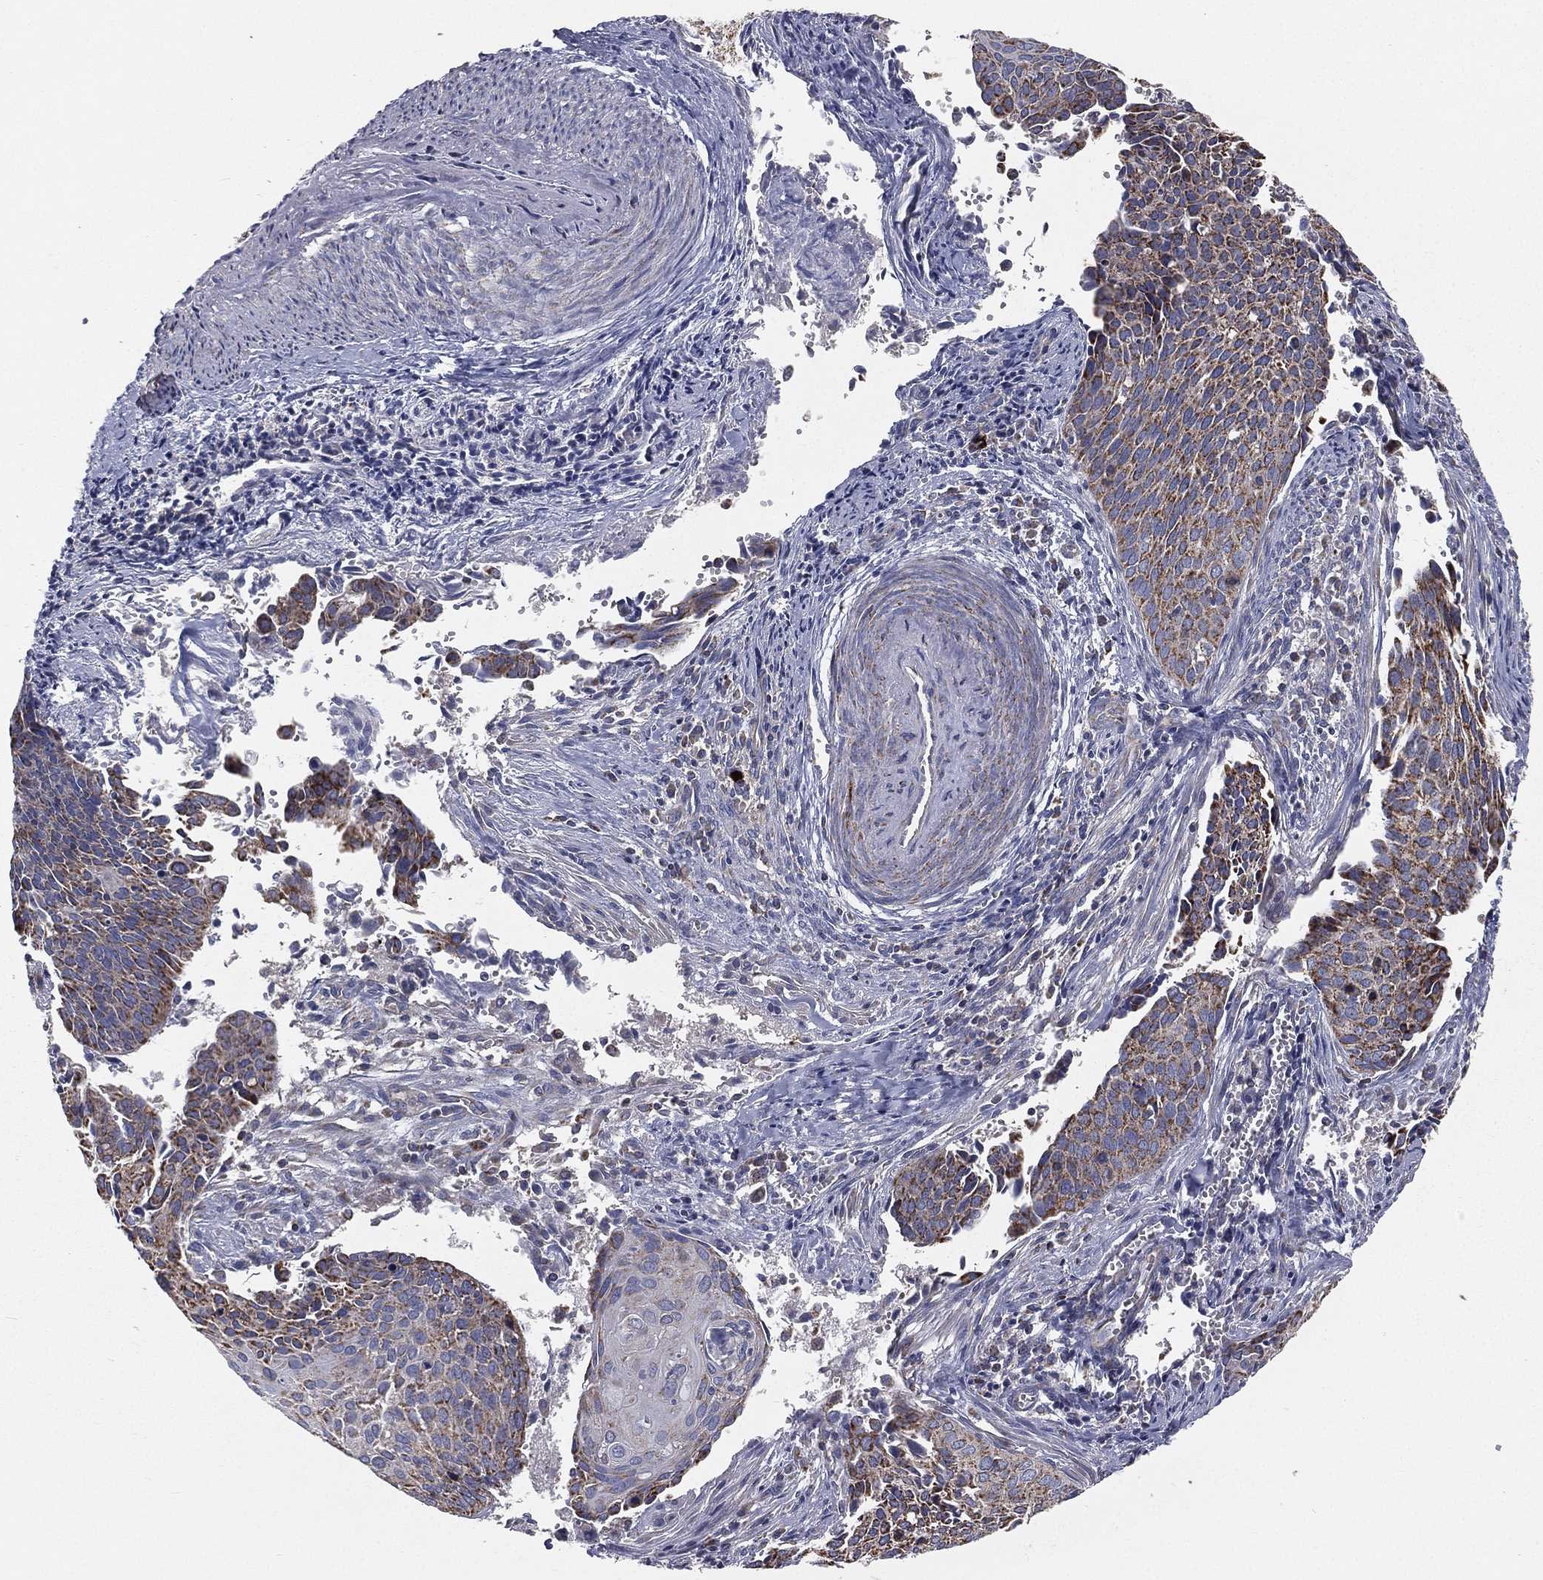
{"staining": {"intensity": "strong", "quantity": ">75%", "location": "cytoplasmic/membranous"}, "tissue": "cervical cancer", "cell_type": "Tumor cells", "image_type": "cancer", "snomed": [{"axis": "morphology", "description": "Squamous cell carcinoma, NOS"}, {"axis": "topography", "description": "Cervix"}], "caption": "This is an image of immunohistochemistry staining of cervical squamous cell carcinoma, which shows strong positivity in the cytoplasmic/membranous of tumor cells.", "gene": "HADH", "patient": {"sex": "female", "age": 29}}